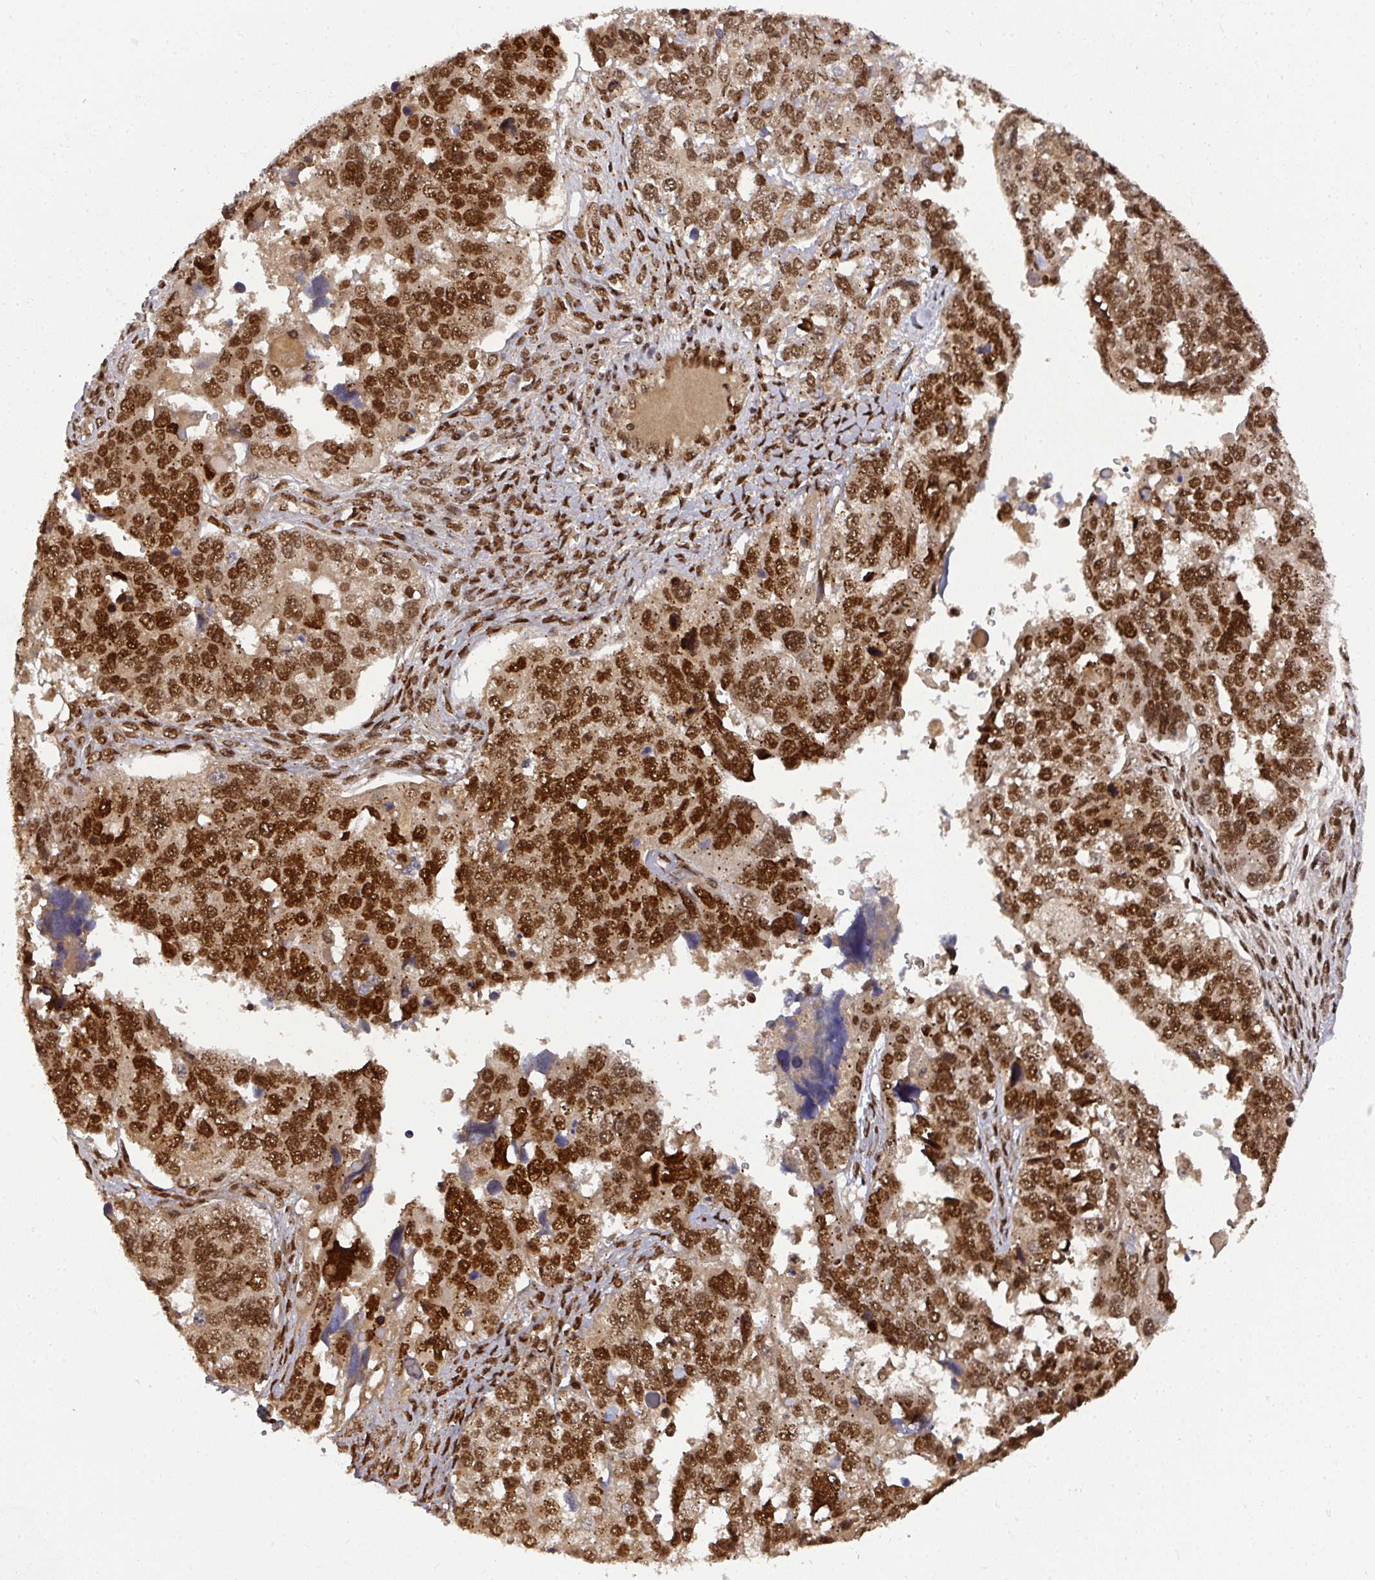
{"staining": {"intensity": "strong", "quantity": ">75%", "location": "nuclear"}, "tissue": "ovarian cancer", "cell_type": "Tumor cells", "image_type": "cancer", "snomed": [{"axis": "morphology", "description": "Cystadenocarcinoma, serous, NOS"}, {"axis": "topography", "description": "Ovary"}], "caption": "The image displays immunohistochemical staining of ovarian serous cystadenocarcinoma. There is strong nuclear expression is appreciated in approximately >75% of tumor cells.", "gene": "DIDO1", "patient": {"sex": "female", "age": 76}}